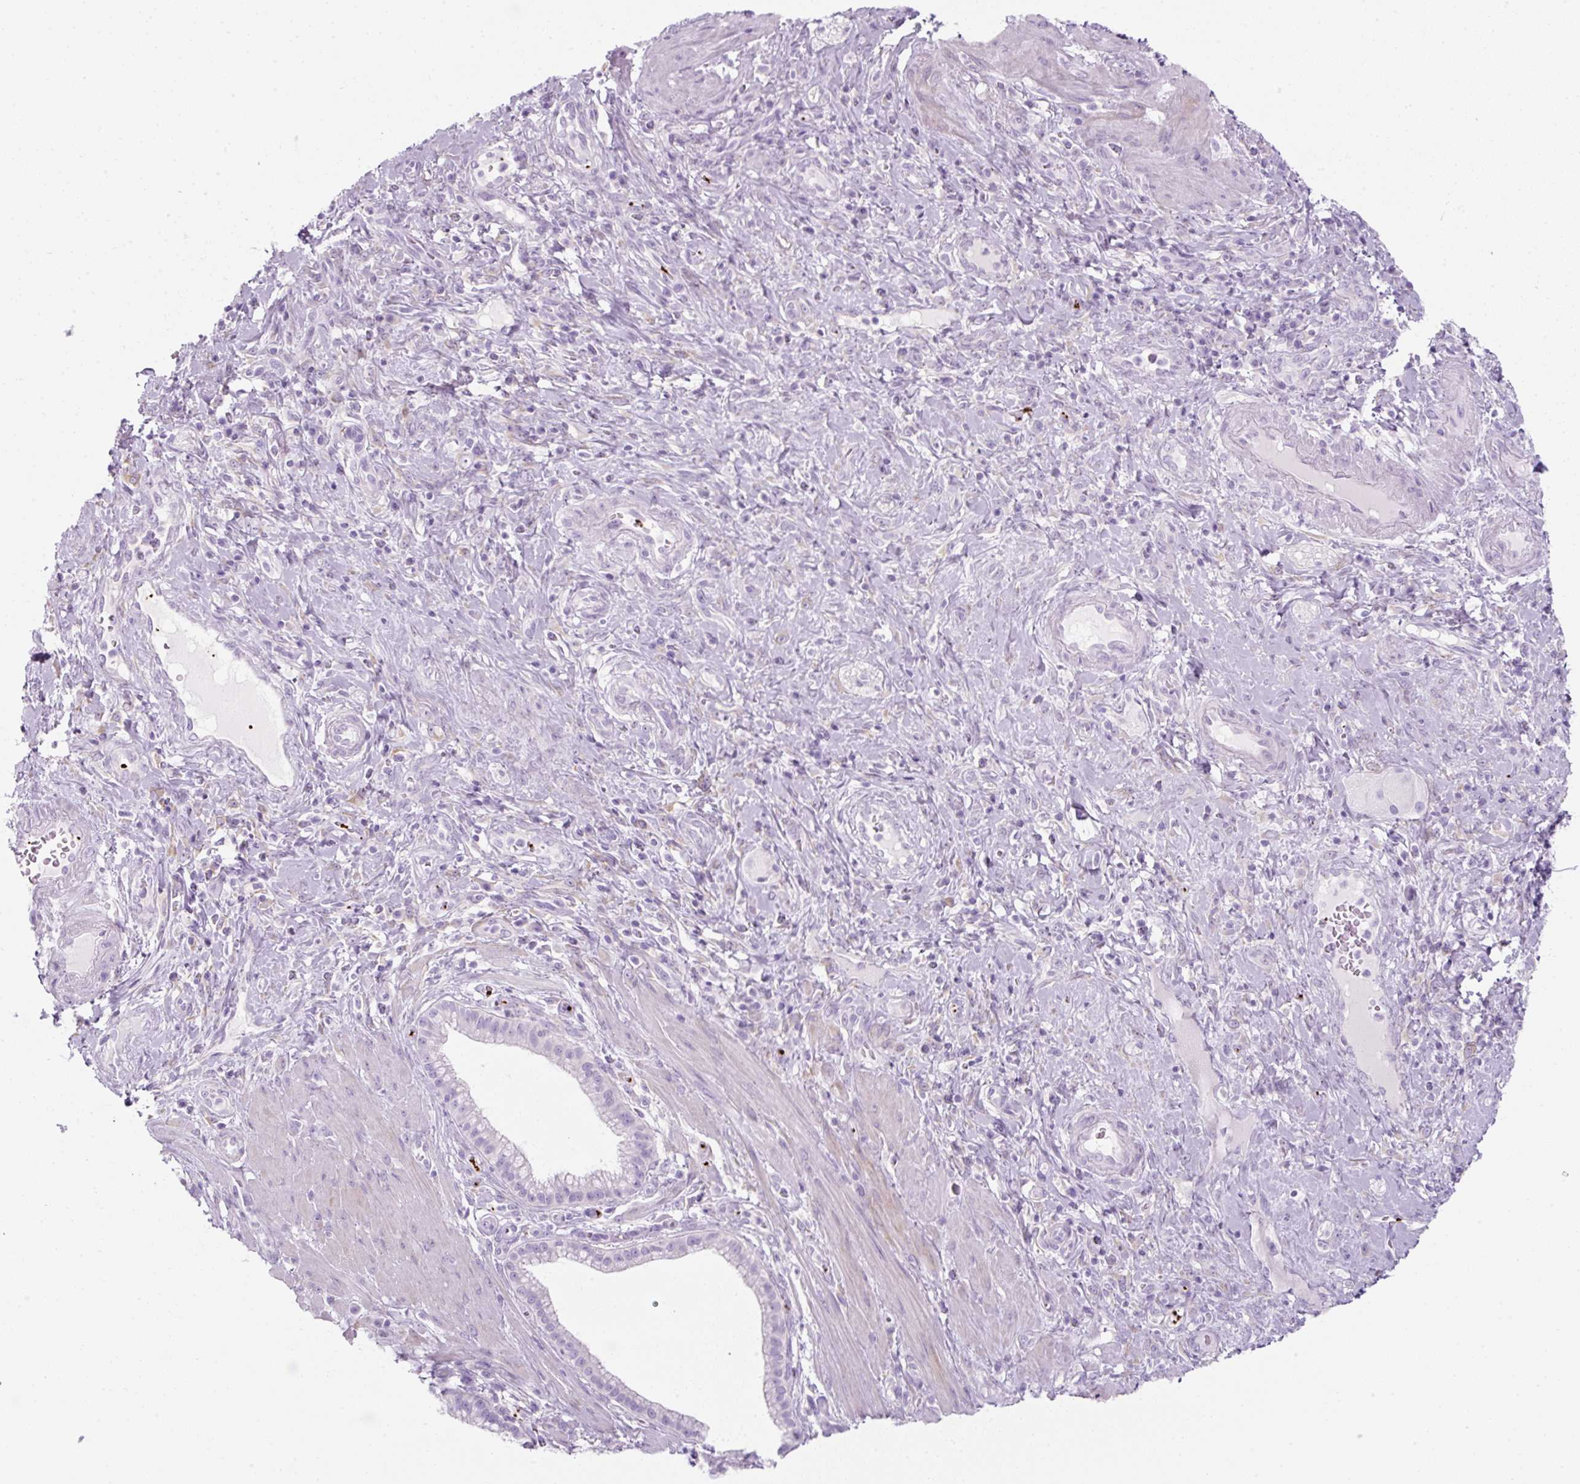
{"staining": {"intensity": "negative", "quantity": "none", "location": "none"}, "tissue": "pancreatic cancer", "cell_type": "Tumor cells", "image_type": "cancer", "snomed": [{"axis": "morphology", "description": "Adenocarcinoma, NOS"}, {"axis": "topography", "description": "Pancreas"}], "caption": "Immunohistochemistry (IHC) of adenocarcinoma (pancreatic) demonstrates no staining in tumor cells. (DAB (3,3'-diaminobenzidine) immunohistochemistry with hematoxylin counter stain).", "gene": "PF4V1", "patient": {"sex": "male", "age": 72}}